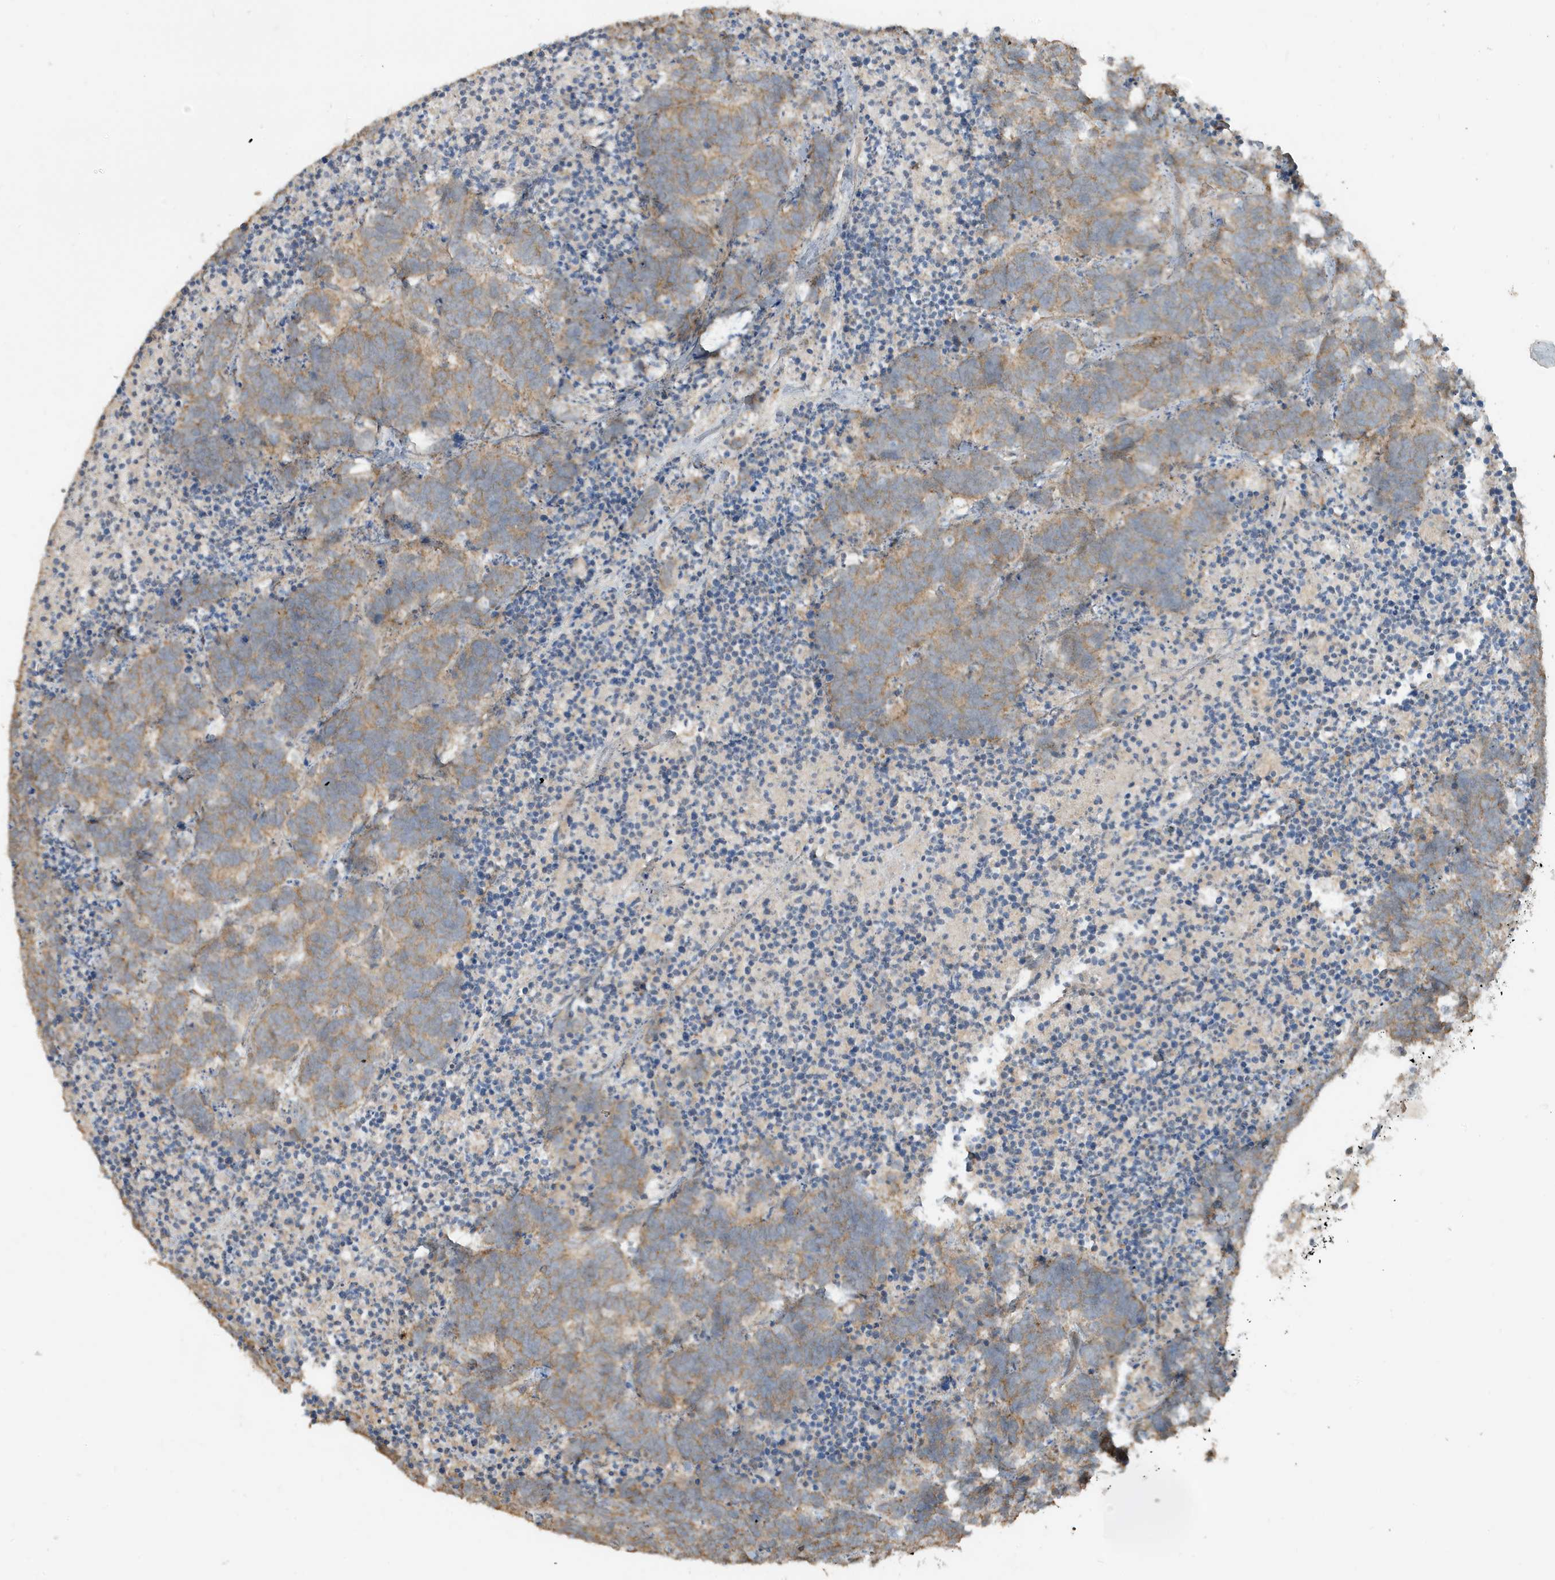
{"staining": {"intensity": "moderate", "quantity": ">75%", "location": "cytoplasmic/membranous"}, "tissue": "carcinoid", "cell_type": "Tumor cells", "image_type": "cancer", "snomed": [{"axis": "morphology", "description": "Carcinoma, NOS"}, {"axis": "morphology", "description": "Carcinoid, malignant, NOS"}, {"axis": "topography", "description": "Urinary bladder"}], "caption": "The micrograph displays immunohistochemical staining of malignant carcinoid. There is moderate cytoplasmic/membranous expression is present in approximately >75% of tumor cells.", "gene": "PRRT3", "patient": {"sex": "male", "age": 57}}